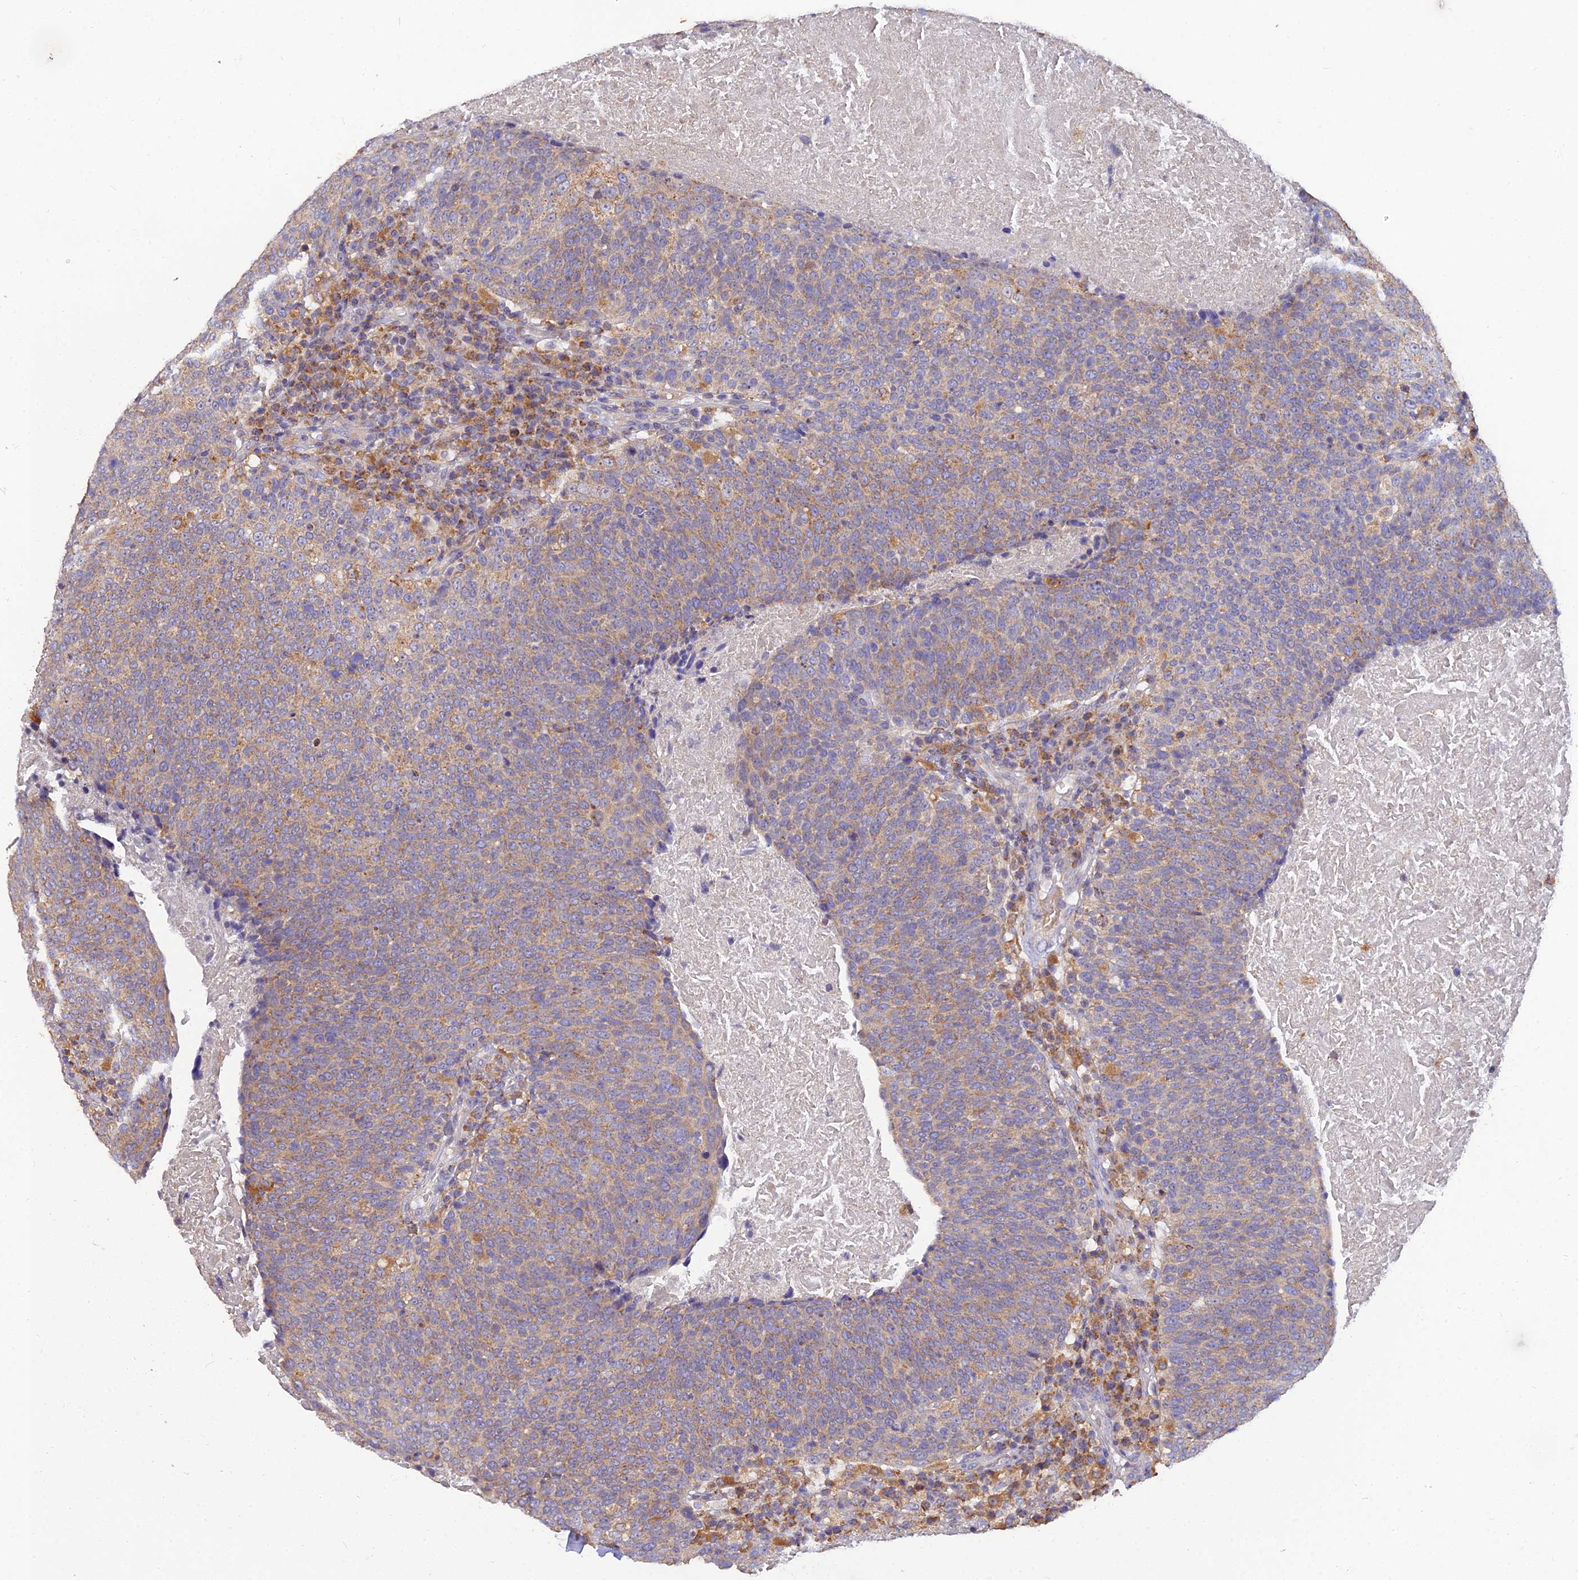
{"staining": {"intensity": "moderate", "quantity": ">75%", "location": "cytoplasmic/membranous"}, "tissue": "head and neck cancer", "cell_type": "Tumor cells", "image_type": "cancer", "snomed": [{"axis": "morphology", "description": "Squamous cell carcinoma, NOS"}, {"axis": "morphology", "description": "Squamous cell carcinoma, metastatic, NOS"}, {"axis": "topography", "description": "Lymph node"}, {"axis": "topography", "description": "Head-Neck"}], "caption": "Head and neck metastatic squamous cell carcinoma stained for a protein (brown) exhibits moderate cytoplasmic/membranous positive expression in approximately >75% of tumor cells.", "gene": "ARL8B", "patient": {"sex": "male", "age": 62}}